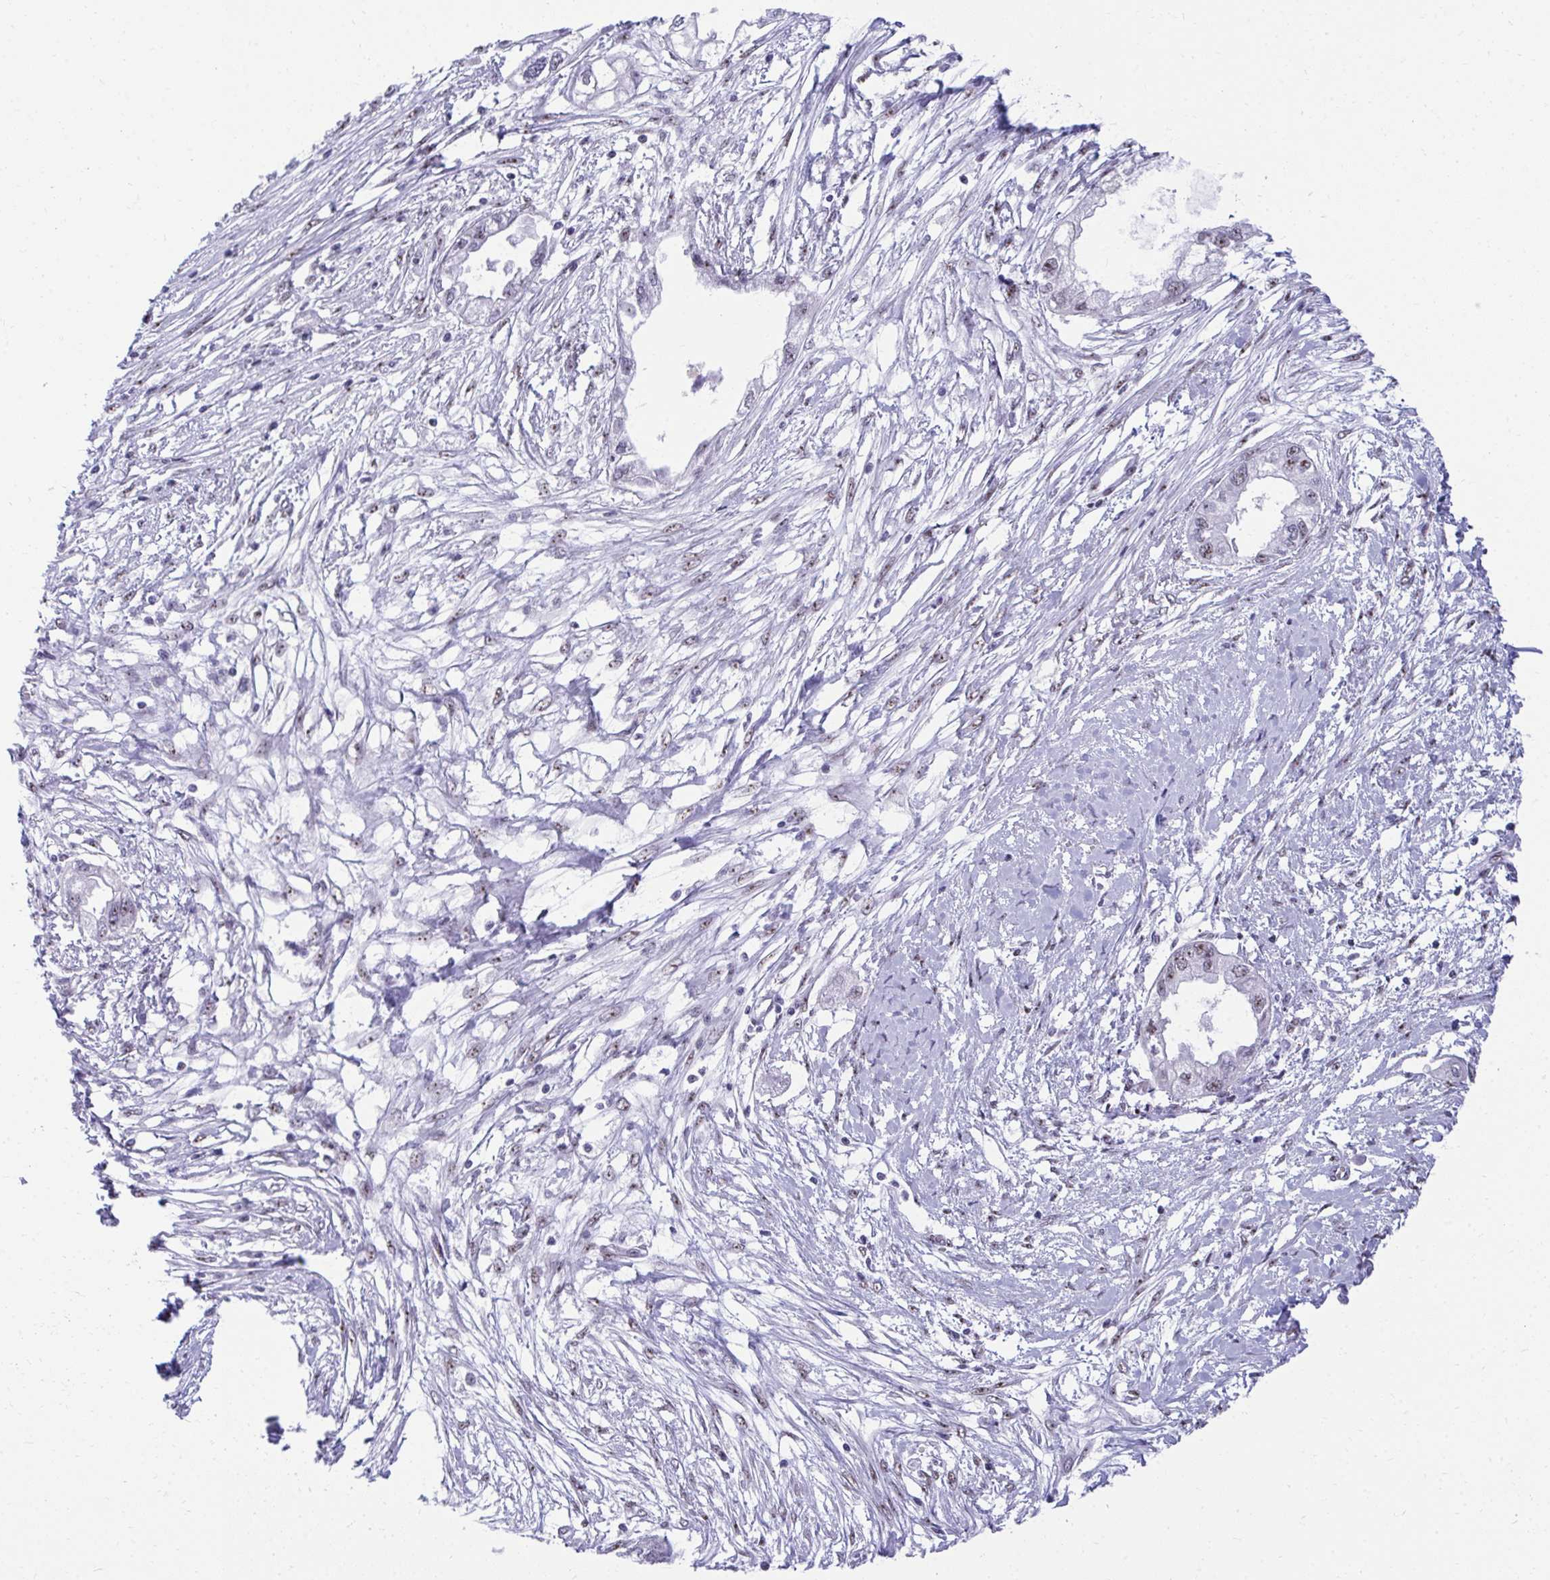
{"staining": {"intensity": "weak", "quantity": "<25%", "location": "nuclear"}, "tissue": "endometrial cancer", "cell_type": "Tumor cells", "image_type": "cancer", "snomed": [{"axis": "morphology", "description": "Adenocarcinoma, NOS"}, {"axis": "morphology", "description": "Adenocarcinoma, metastatic, NOS"}, {"axis": "topography", "description": "Adipose tissue"}, {"axis": "topography", "description": "Endometrium"}], "caption": "This is a image of immunohistochemistry (IHC) staining of endometrial adenocarcinoma, which shows no positivity in tumor cells.", "gene": "PELP1", "patient": {"sex": "female", "age": 67}}